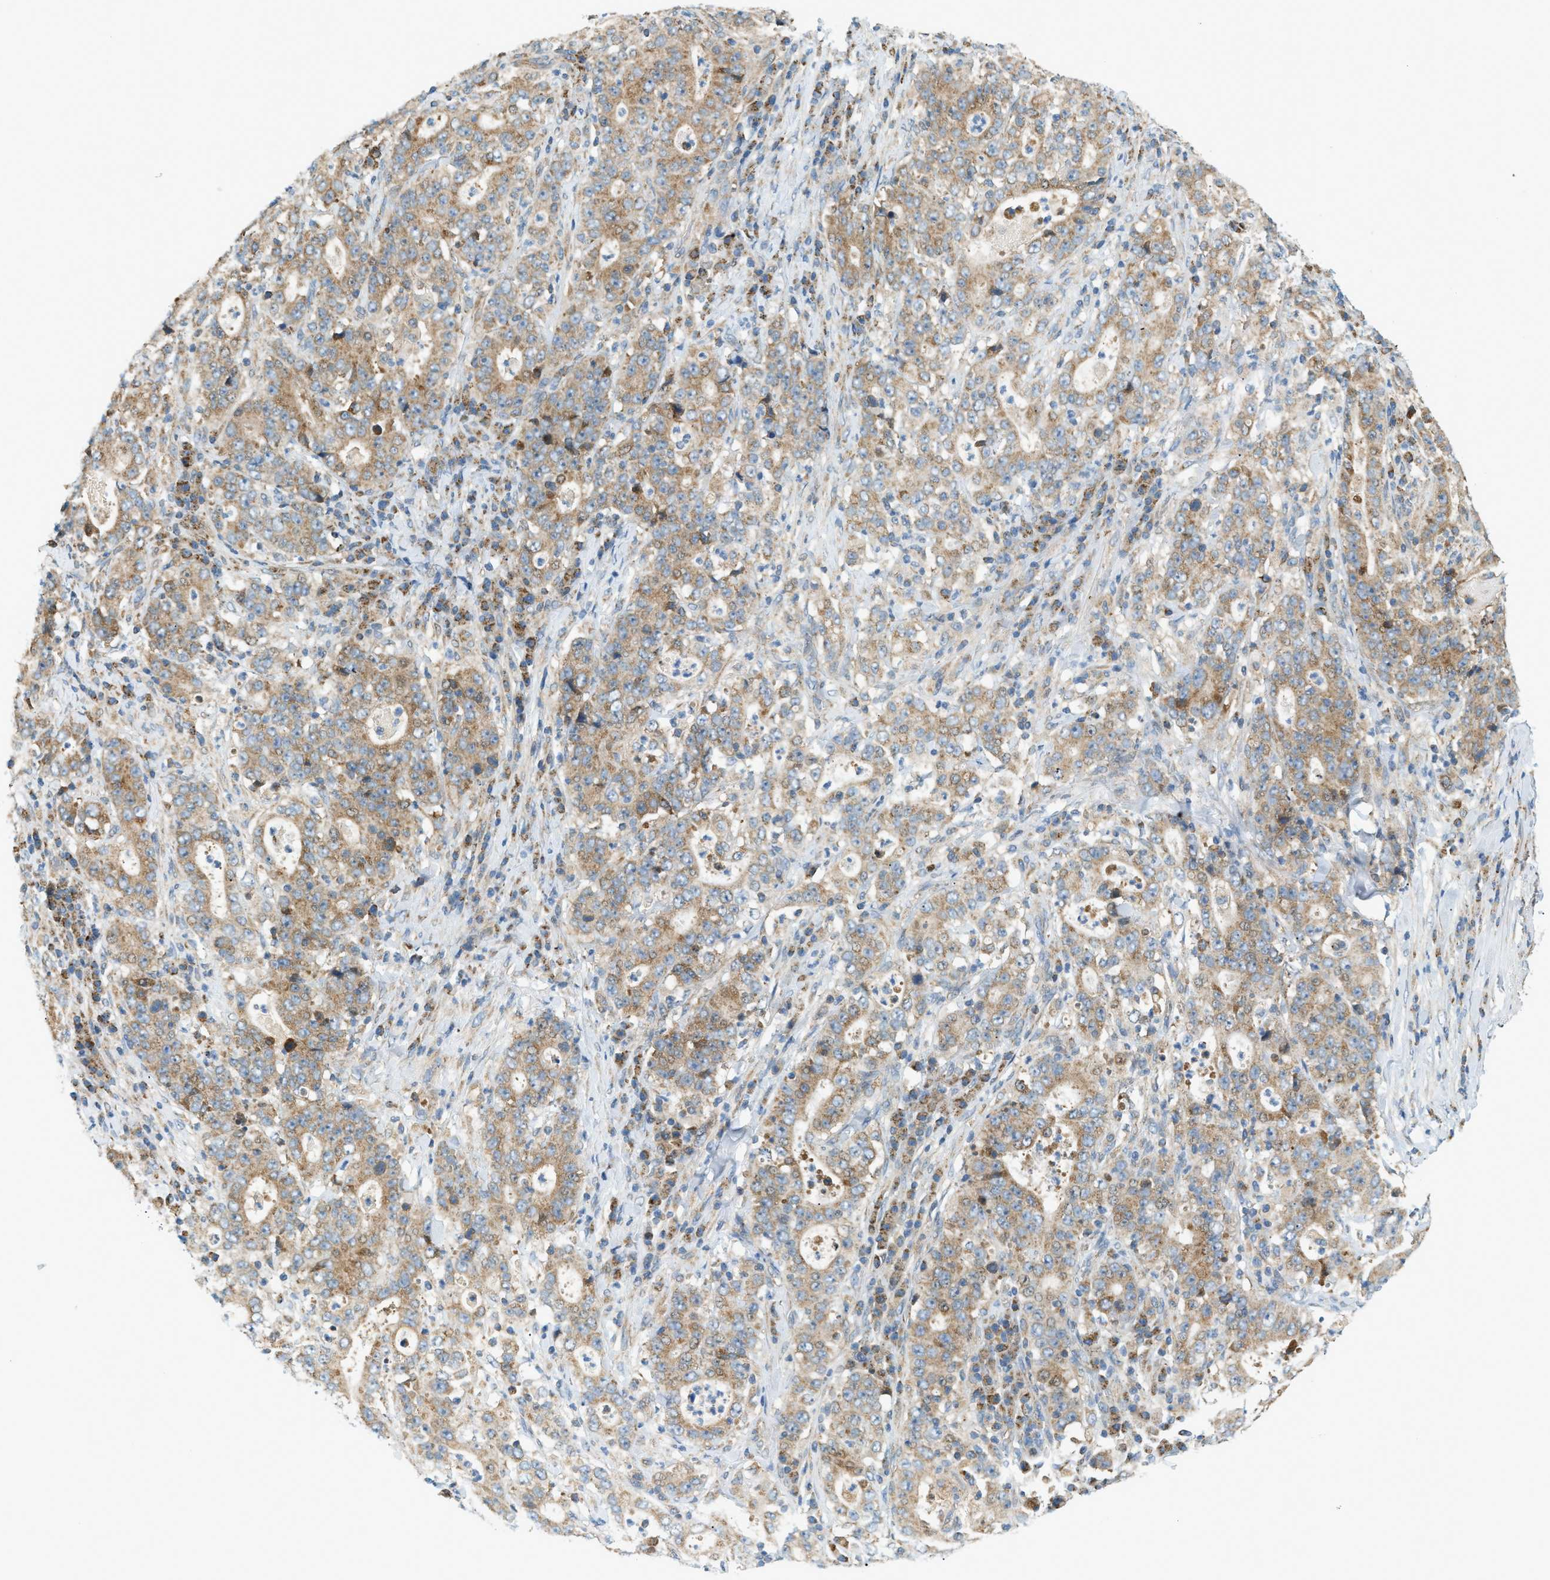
{"staining": {"intensity": "weak", "quantity": "25%-75%", "location": "cytoplasmic/membranous"}, "tissue": "stomach cancer", "cell_type": "Tumor cells", "image_type": "cancer", "snomed": [{"axis": "morphology", "description": "Normal tissue, NOS"}, {"axis": "morphology", "description": "Adenocarcinoma, NOS"}, {"axis": "topography", "description": "Stomach, upper"}, {"axis": "topography", "description": "Stomach"}], "caption": "IHC histopathology image of neoplastic tissue: human stomach cancer stained using immunohistochemistry shows low levels of weak protein expression localized specifically in the cytoplasmic/membranous of tumor cells, appearing as a cytoplasmic/membranous brown color.", "gene": "PIGG", "patient": {"sex": "male", "age": 59}}